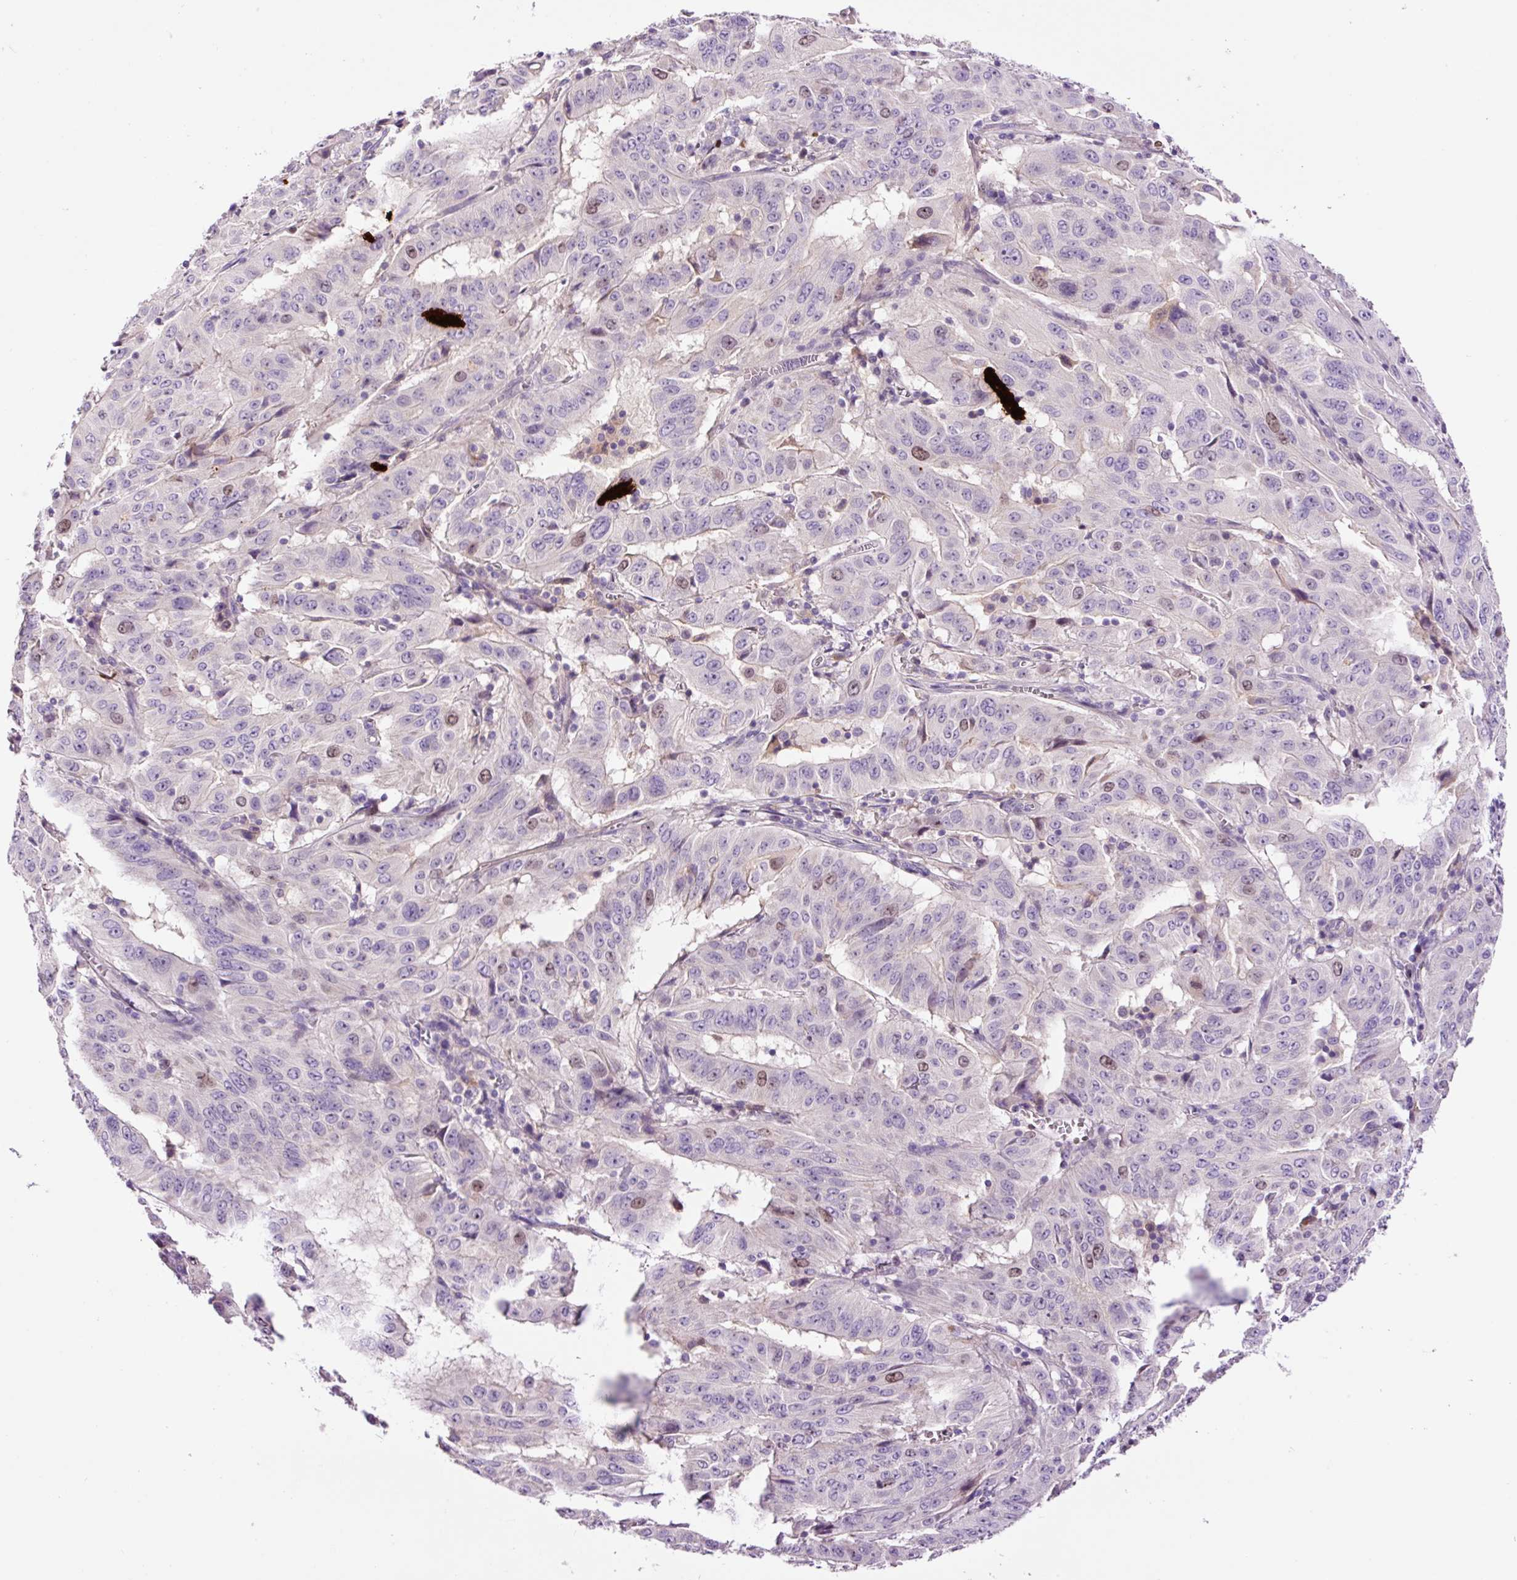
{"staining": {"intensity": "moderate", "quantity": "<25%", "location": "nuclear"}, "tissue": "pancreatic cancer", "cell_type": "Tumor cells", "image_type": "cancer", "snomed": [{"axis": "morphology", "description": "Adenocarcinoma, NOS"}, {"axis": "topography", "description": "Pancreas"}], "caption": "Moderate nuclear staining for a protein is seen in about <25% of tumor cells of pancreatic cancer (adenocarcinoma) using immunohistochemistry (IHC).", "gene": "DPPA4", "patient": {"sex": "male", "age": 63}}